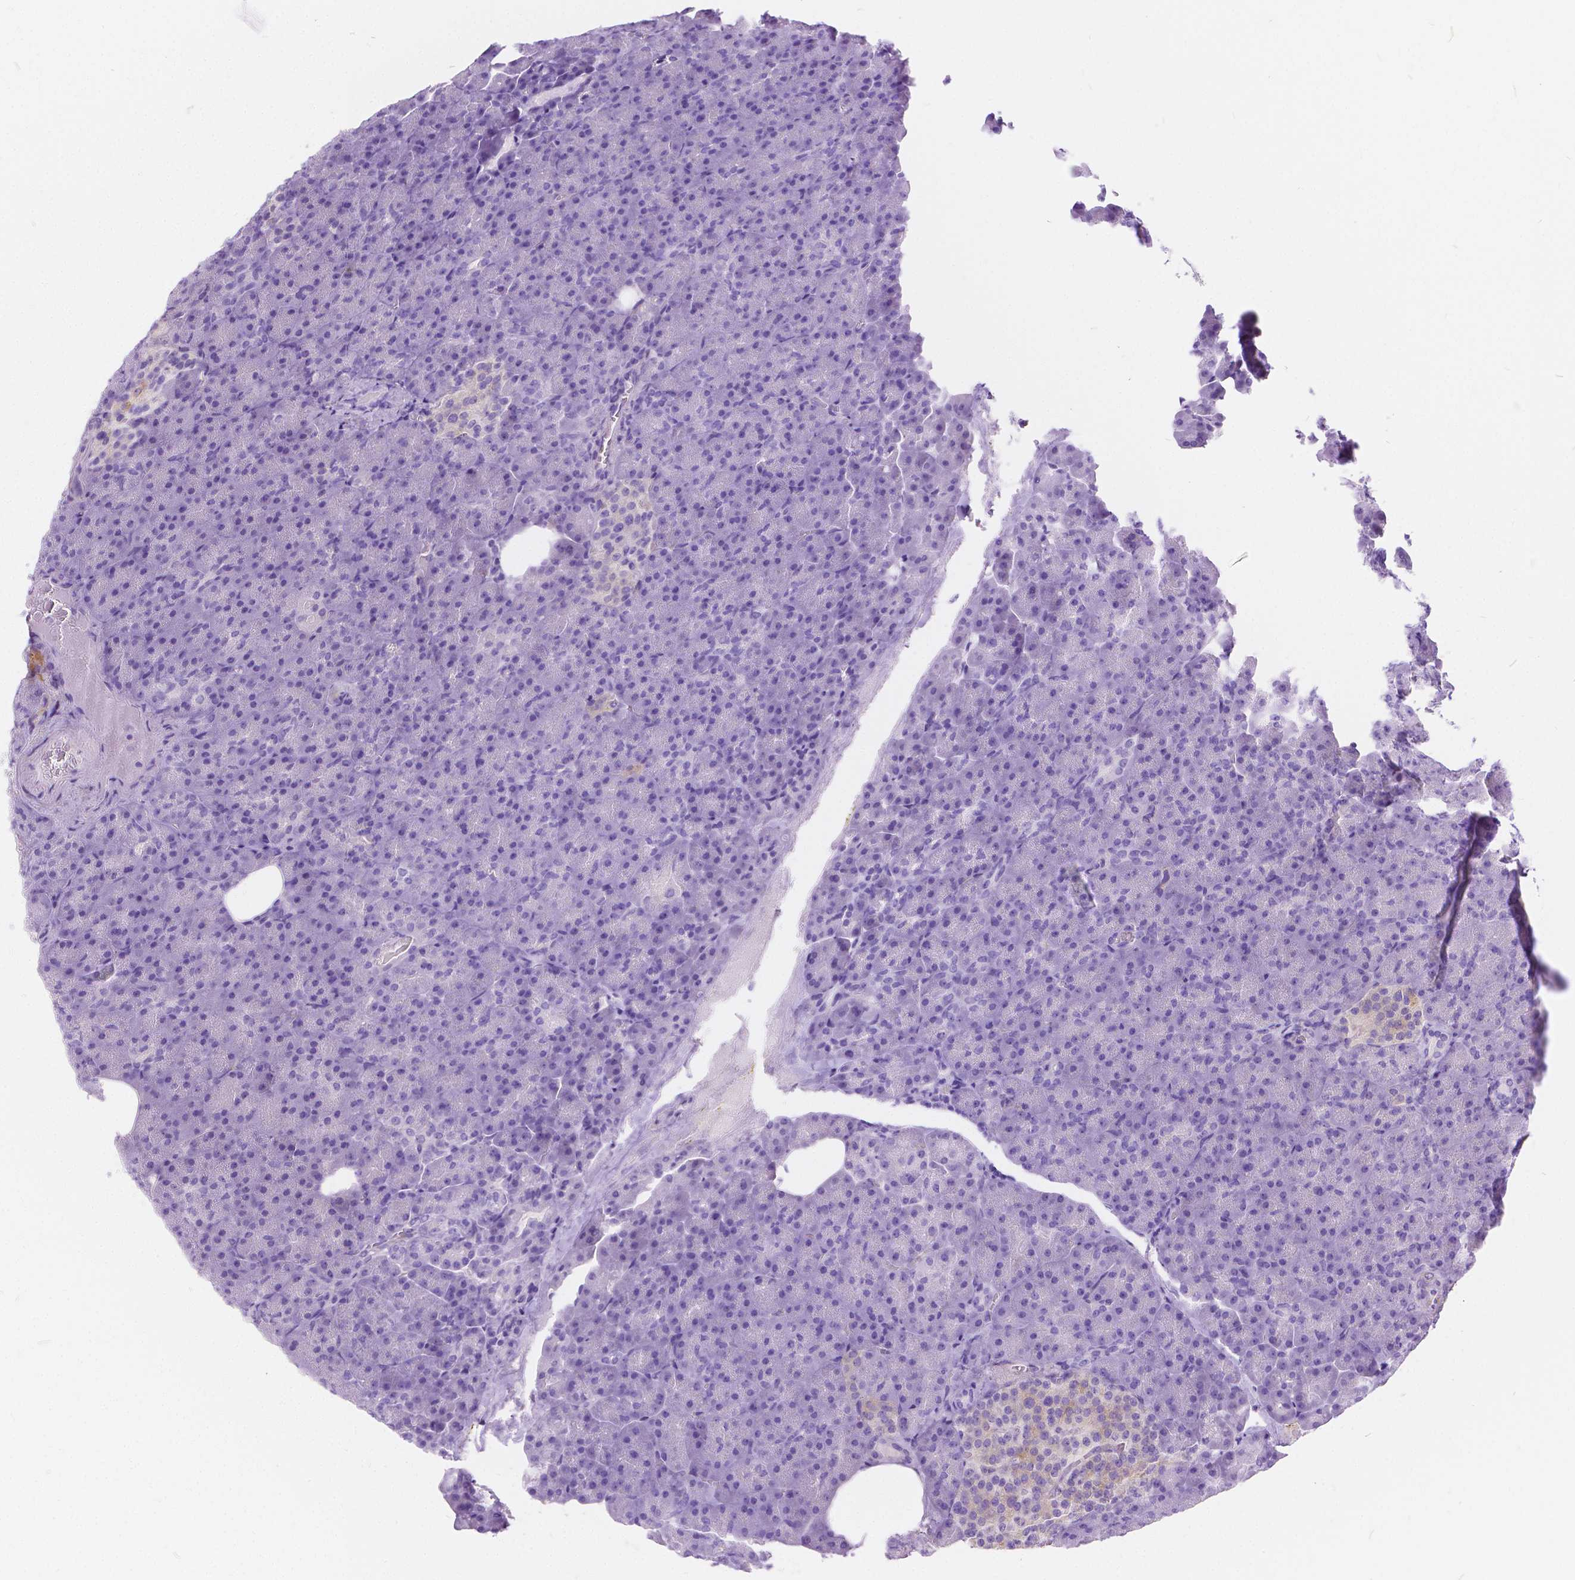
{"staining": {"intensity": "negative", "quantity": "none", "location": "none"}, "tissue": "pancreas", "cell_type": "Exocrine glandular cells", "image_type": "normal", "snomed": [{"axis": "morphology", "description": "Normal tissue, NOS"}, {"axis": "topography", "description": "Pancreas"}], "caption": "A high-resolution image shows immunohistochemistry staining of unremarkable pancreas, which exhibits no significant expression in exocrine glandular cells. (DAB (3,3'-diaminobenzidine) immunohistochemistry visualized using brightfield microscopy, high magnification).", "gene": "CHRM1", "patient": {"sex": "female", "age": 74}}